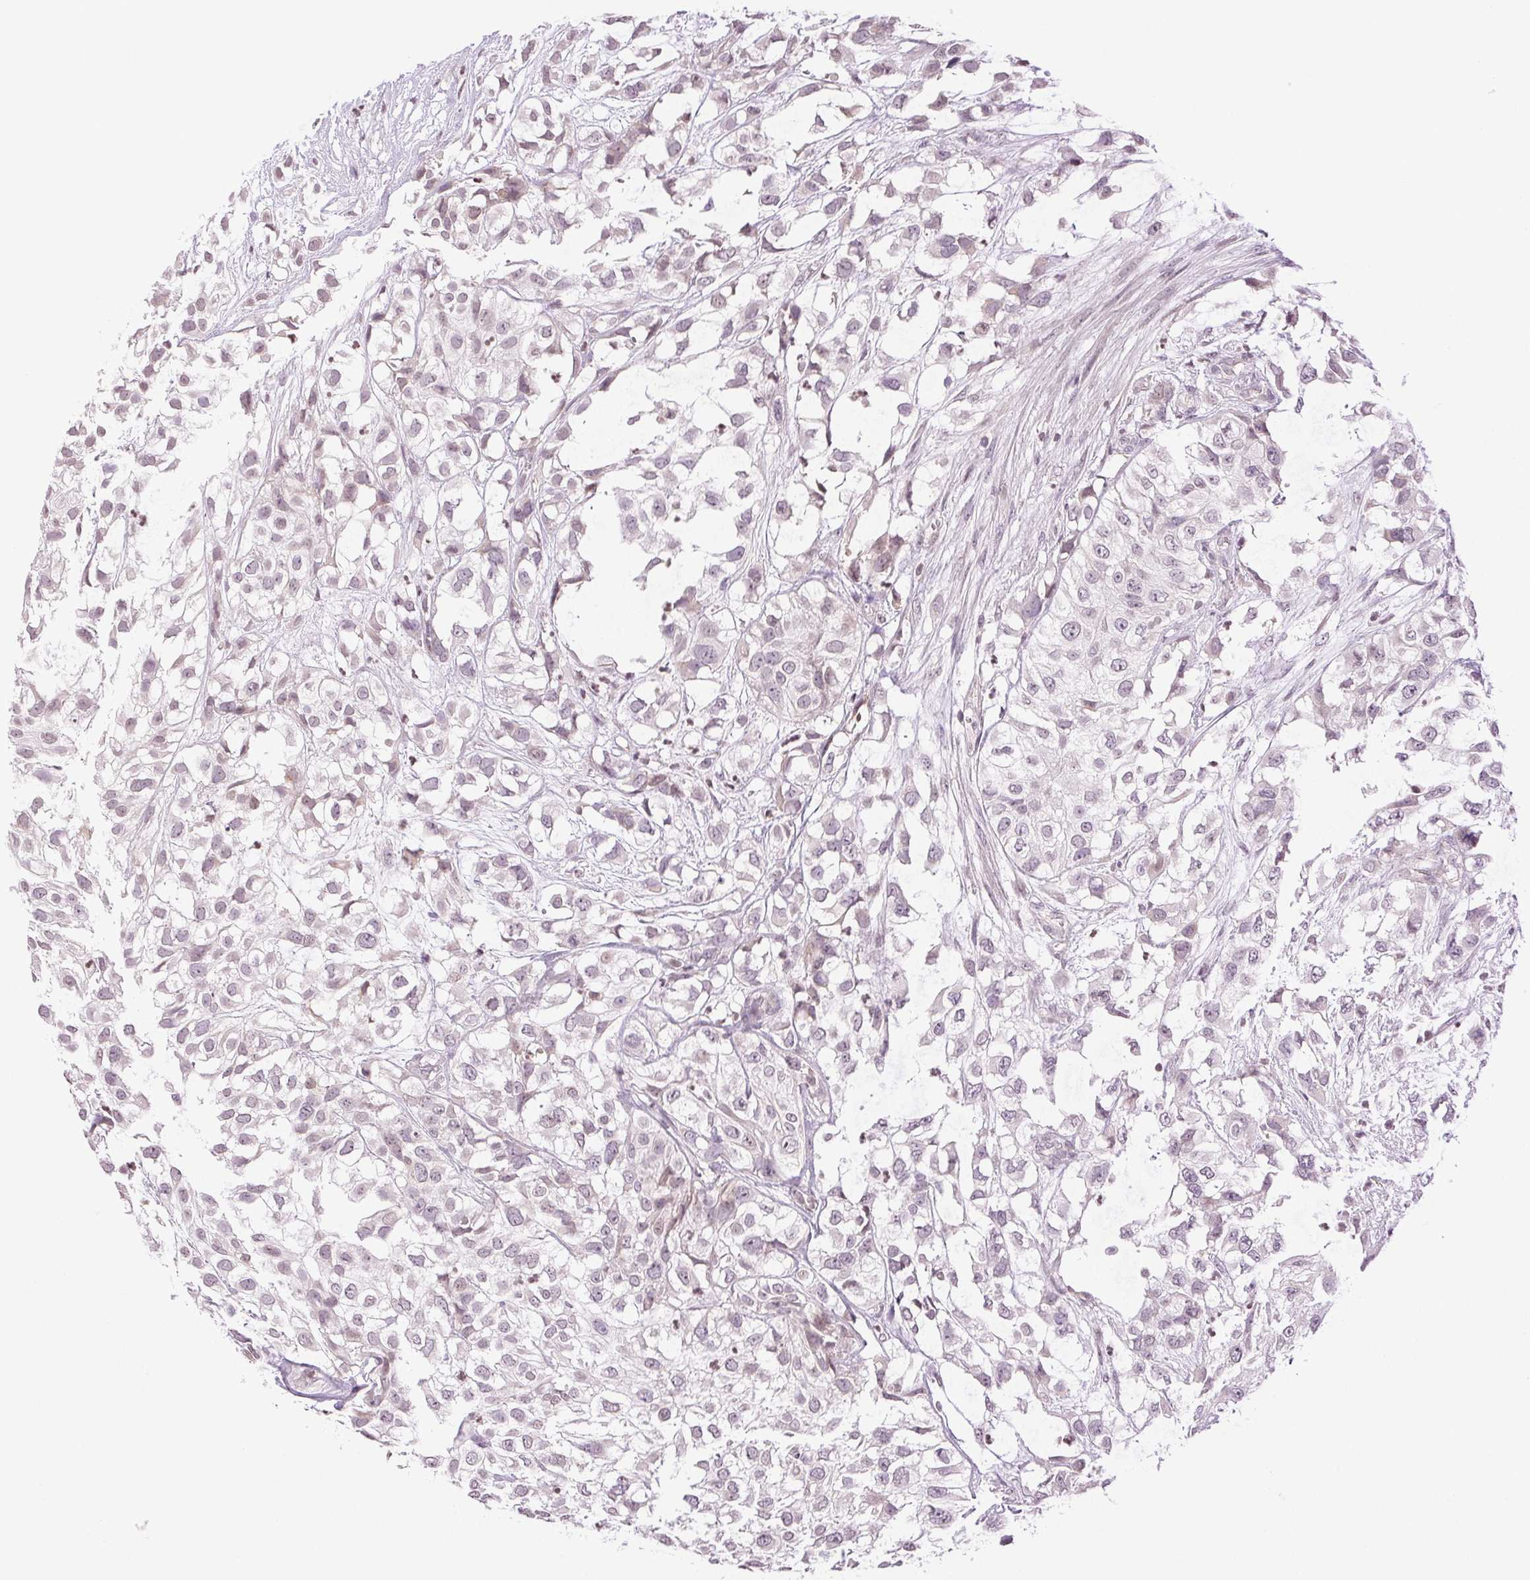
{"staining": {"intensity": "weak", "quantity": "<25%", "location": "nuclear"}, "tissue": "urothelial cancer", "cell_type": "Tumor cells", "image_type": "cancer", "snomed": [{"axis": "morphology", "description": "Urothelial carcinoma, High grade"}, {"axis": "topography", "description": "Urinary bladder"}], "caption": "Immunohistochemistry histopathology image of human urothelial carcinoma (high-grade) stained for a protein (brown), which shows no positivity in tumor cells. Brightfield microscopy of immunohistochemistry (IHC) stained with DAB (brown) and hematoxylin (blue), captured at high magnification.", "gene": "TNNT3", "patient": {"sex": "male", "age": 56}}